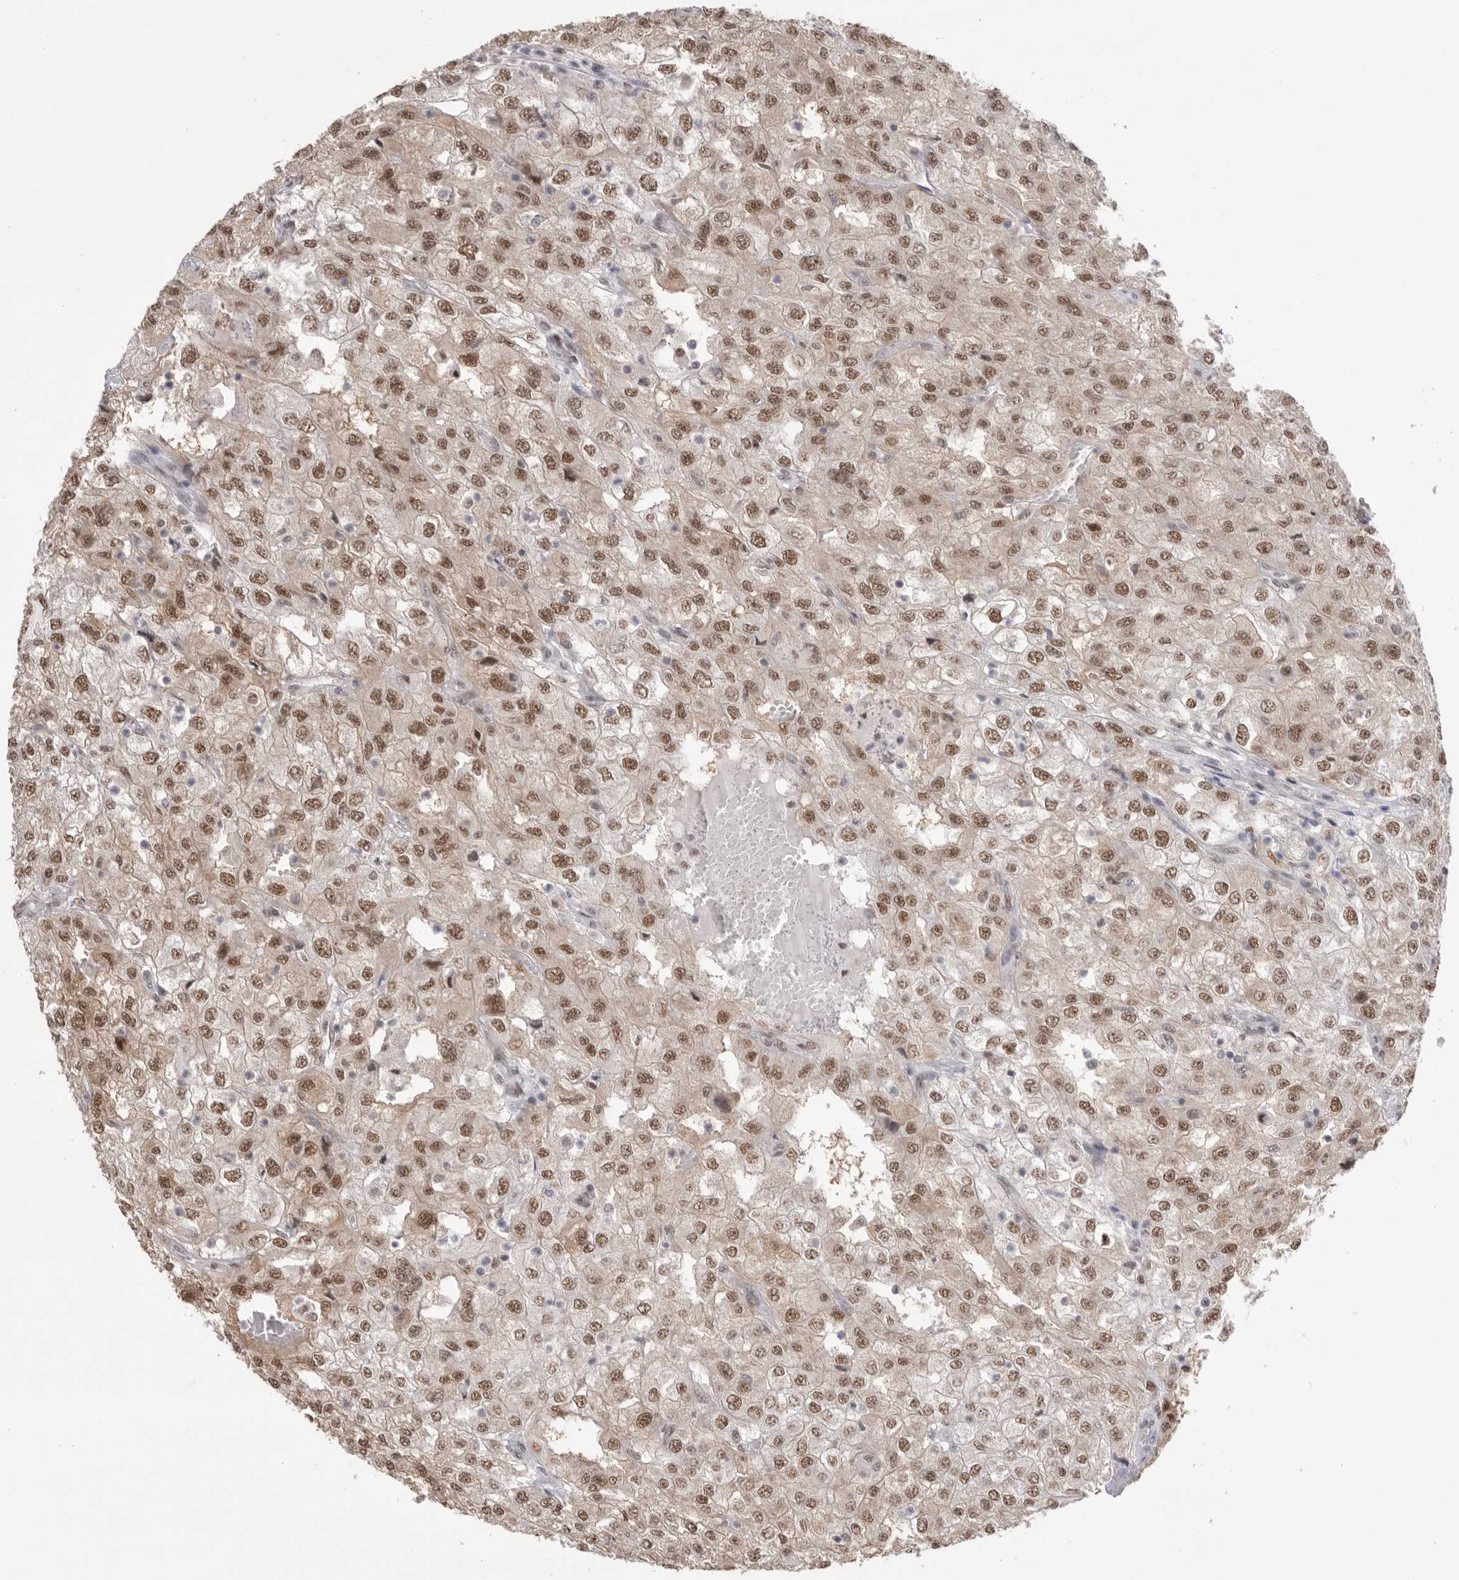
{"staining": {"intensity": "moderate", "quantity": ">75%", "location": "nuclear"}, "tissue": "renal cancer", "cell_type": "Tumor cells", "image_type": "cancer", "snomed": [{"axis": "morphology", "description": "Adenocarcinoma, NOS"}, {"axis": "topography", "description": "Kidney"}], "caption": "An image showing moderate nuclear expression in about >75% of tumor cells in renal cancer, as visualized by brown immunohistochemical staining.", "gene": "BCLAF3", "patient": {"sex": "female", "age": 54}}